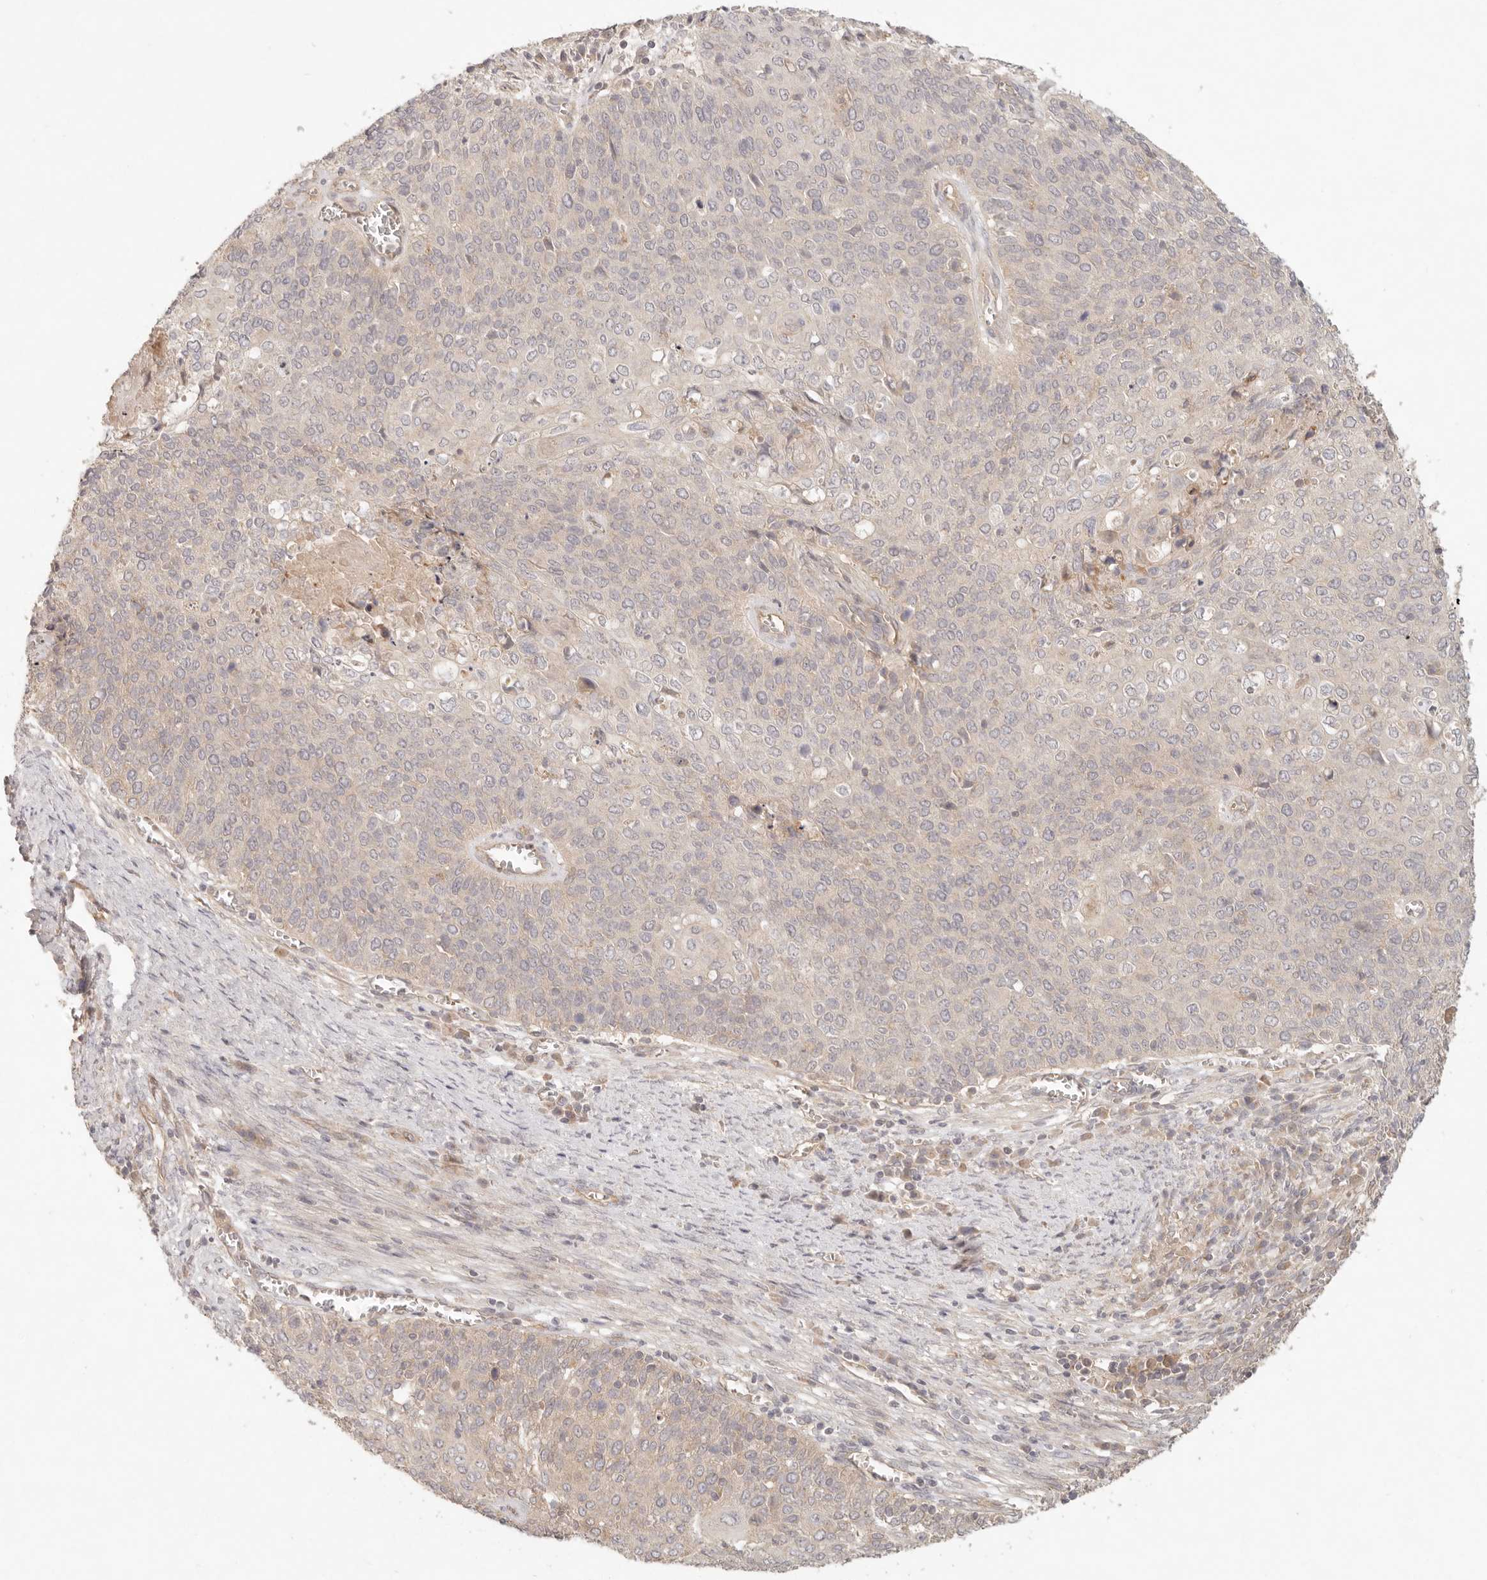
{"staining": {"intensity": "negative", "quantity": "none", "location": "none"}, "tissue": "cervical cancer", "cell_type": "Tumor cells", "image_type": "cancer", "snomed": [{"axis": "morphology", "description": "Squamous cell carcinoma, NOS"}, {"axis": "topography", "description": "Cervix"}], "caption": "A histopathology image of squamous cell carcinoma (cervical) stained for a protein shows no brown staining in tumor cells.", "gene": "PPP1R3B", "patient": {"sex": "female", "age": 39}}